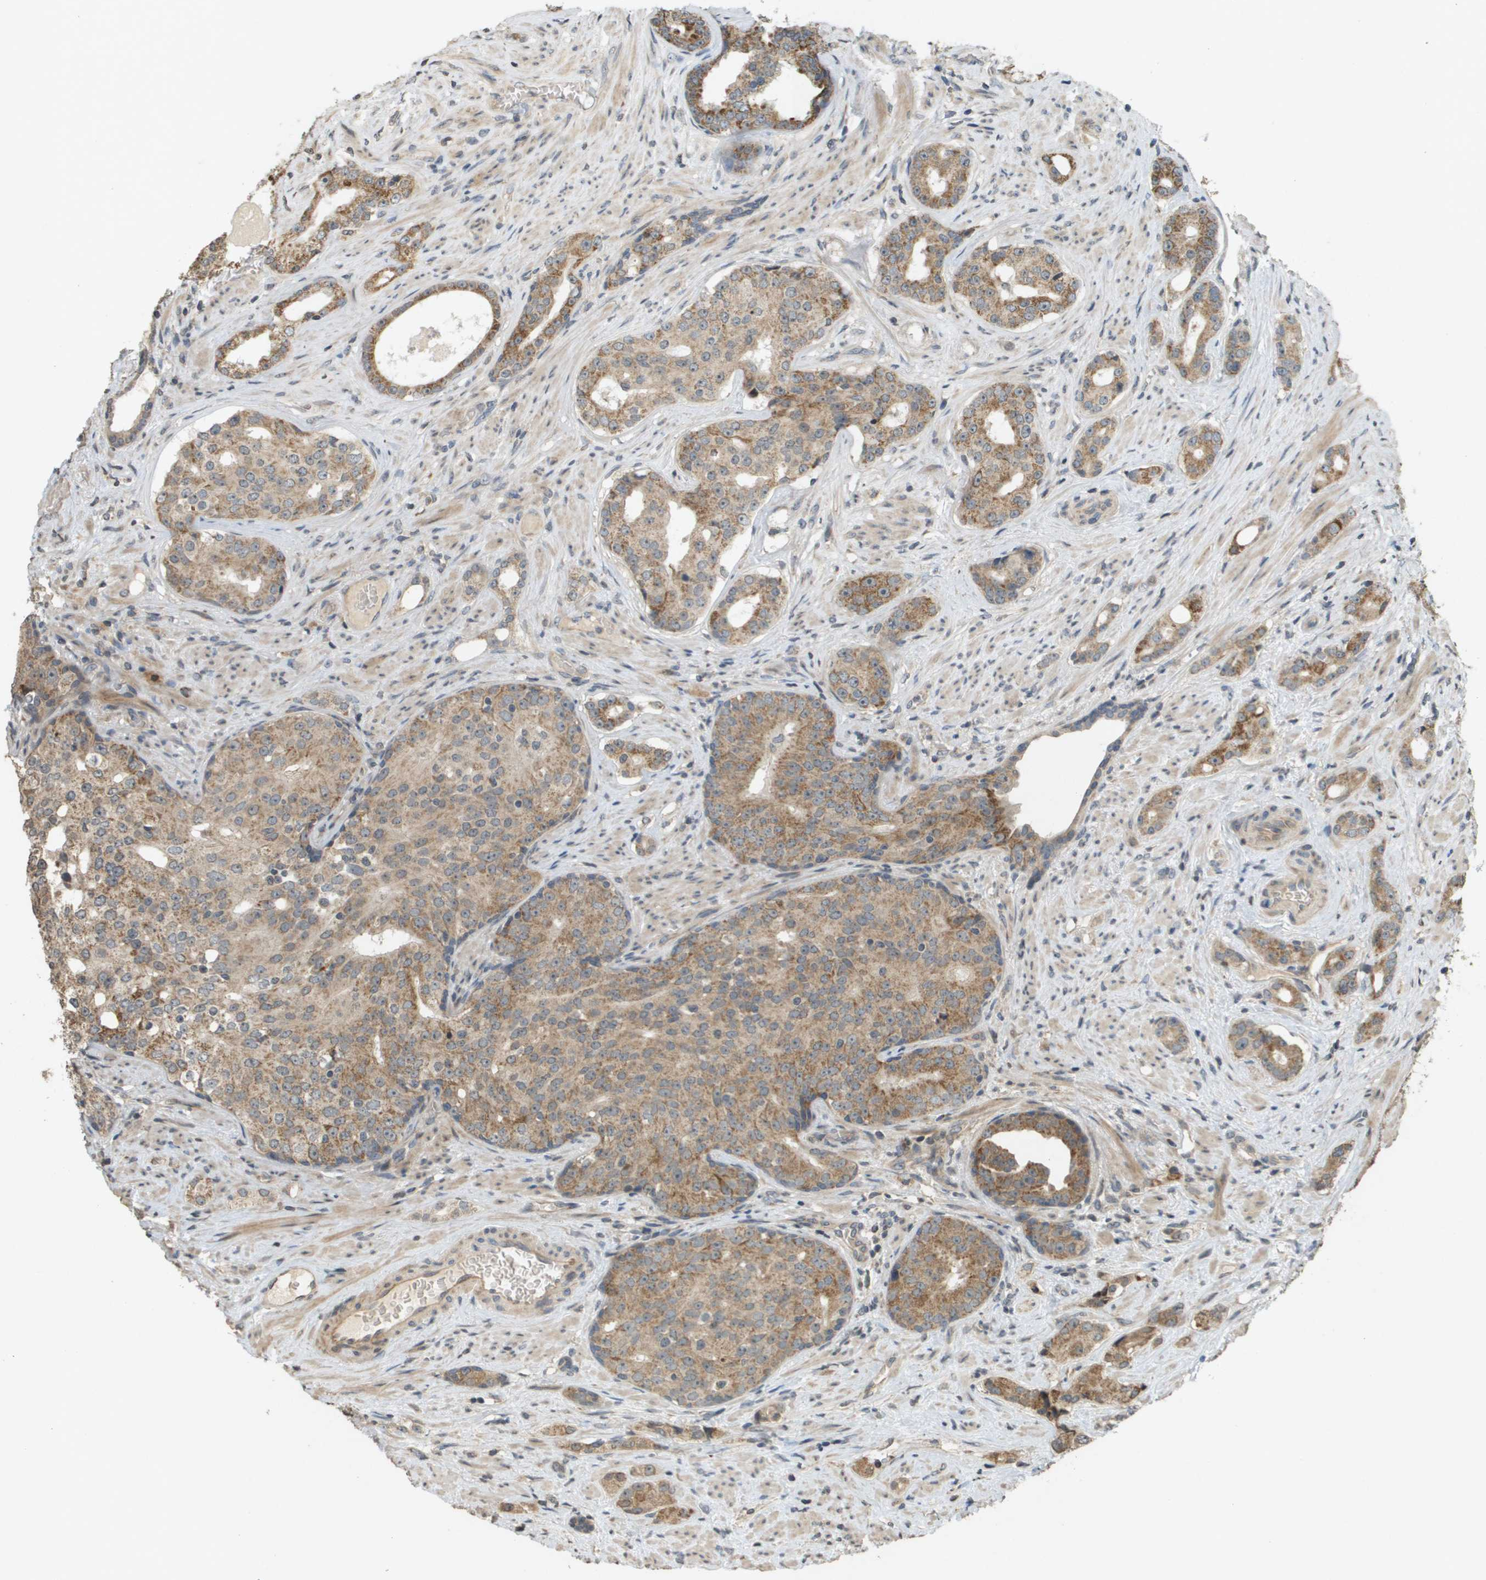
{"staining": {"intensity": "moderate", "quantity": ">75%", "location": "cytoplasmic/membranous"}, "tissue": "prostate cancer", "cell_type": "Tumor cells", "image_type": "cancer", "snomed": [{"axis": "morphology", "description": "Adenocarcinoma, High grade"}, {"axis": "topography", "description": "Prostate"}], "caption": "IHC staining of prostate adenocarcinoma (high-grade), which displays medium levels of moderate cytoplasmic/membranous staining in approximately >75% of tumor cells indicating moderate cytoplasmic/membranous protein positivity. The staining was performed using DAB (3,3'-diaminobenzidine) (brown) for protein detection and nuclei were counterstained in hematoxylin (blue).", "gene": "RAB21", "patient": {"sex": "male", "age": 71}}